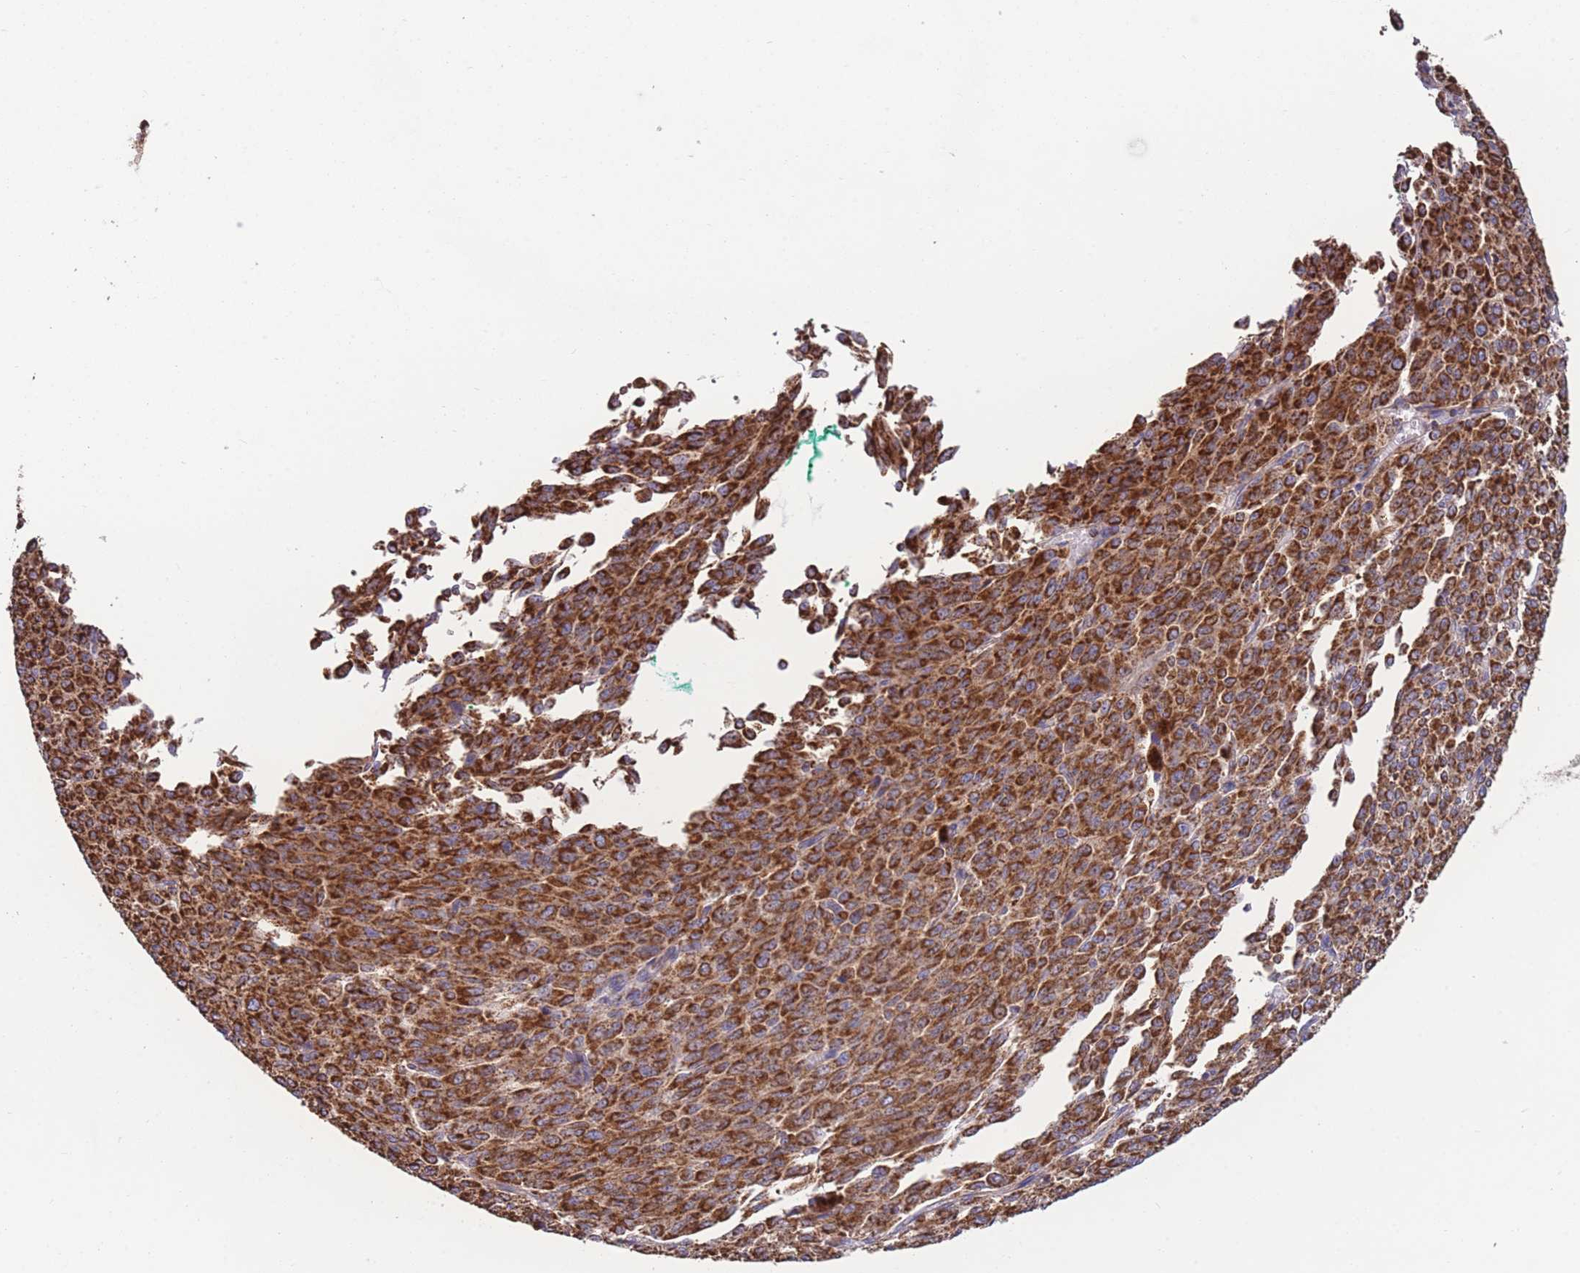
{"staining": {"intensity": "strong", "quantity": ">75%", "location": "cytoplasmic/membranous"}, "tissue": "melanoma", "cell_type": "Tumor cells", "image_type": "cancer", "snomed": [{"axis": "morphology", "description": "Malignant melanoma, NOS"}, {"axis": "topography", "description": "Skin"}], "caption": "A high amount of strong cytoplasmic/membranous staining is seen in about >75% of tumor cells in malignant melanoma tissue.", "gene": "FKBP8", "patient": {"sex": "female", "age": 52}}